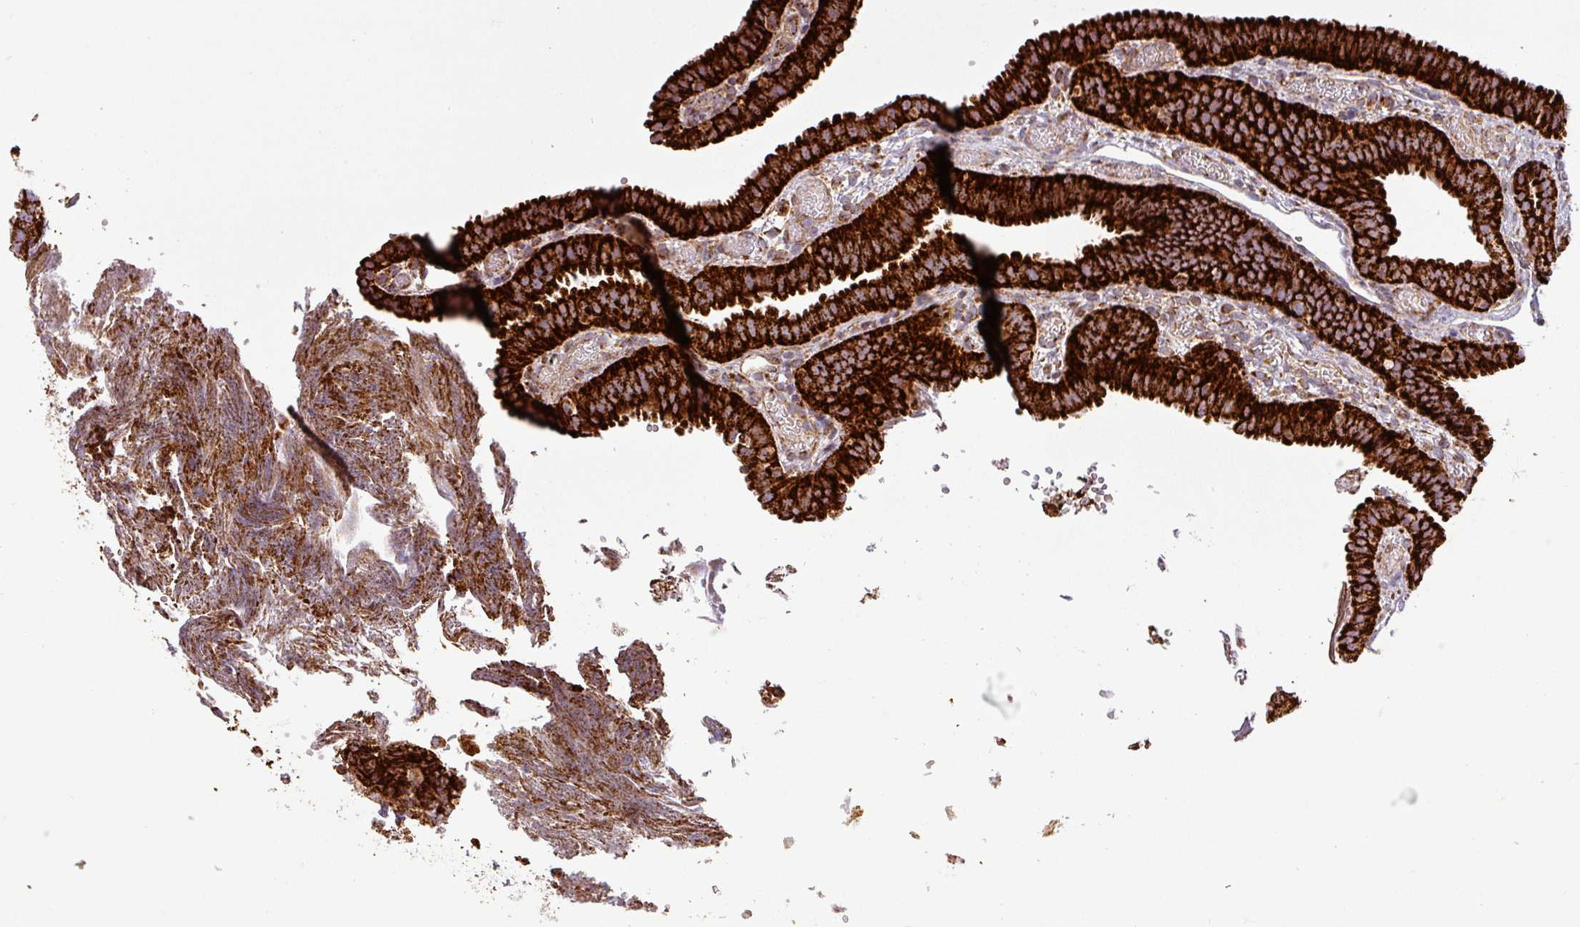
{"staining": {"intensity": "strong", "quantity": ">75%", "location": "cytoplasmic/membranous"}, "tissue": "fallopian tube", "cell_type": "Glandular cells", "image_type": "normal", "snomed": [{"axis": "morphology", "description": "Normal tissue, NOS"}, {"axis": "topography", "description": "Fallopian tube"}], "caption": "Immunohistochemistry micrograph of unremarkable fallopian tube: human fallopian tube stained using IHC displays high levels of strong protein expression localized specifically in the cytoplasmic/membranous of glandular cells, appearing as a cytoplasmic/membranous brown color.", "gene": "GPD2", "patient": {"sex": "female", "age": 37}}